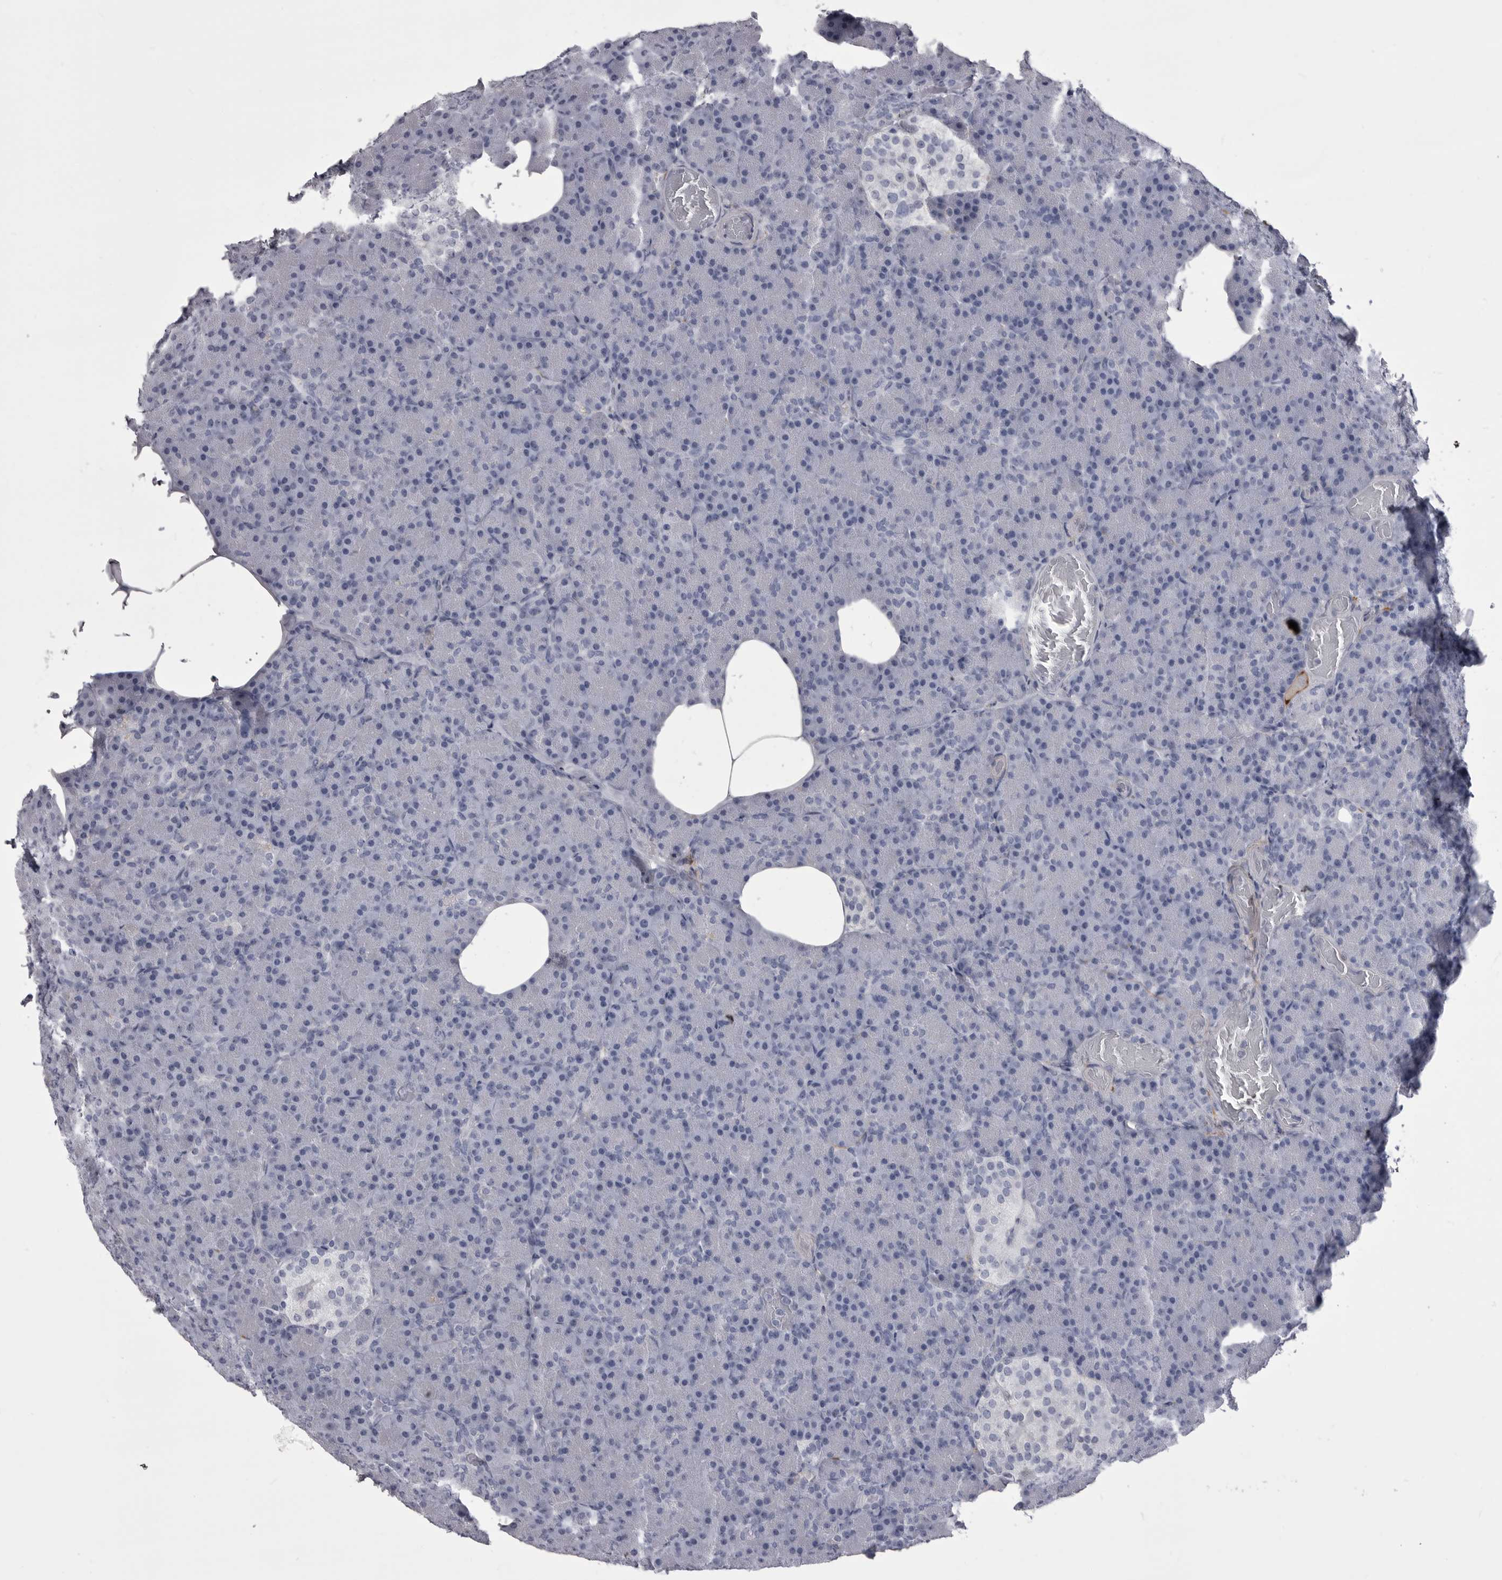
{"staining": {"intensity": "negative", "quantity": "none", "location": "none"}, "tissue": "pancreas", "cell_type": "Exocrine glandular cells", "image_type": "normal", "snomed": [{"axis": "morphology", "description": "Normal tissue, NOS"}, {"axis": "topography", "description": "Pancreas"}], "caption": "Immunohistochemical staining of normal human pancreas exhibits no significant positivity in exocrine glandular cells.", "gene": "ANK2", "patient": {"sex": "female", "age": 43}}